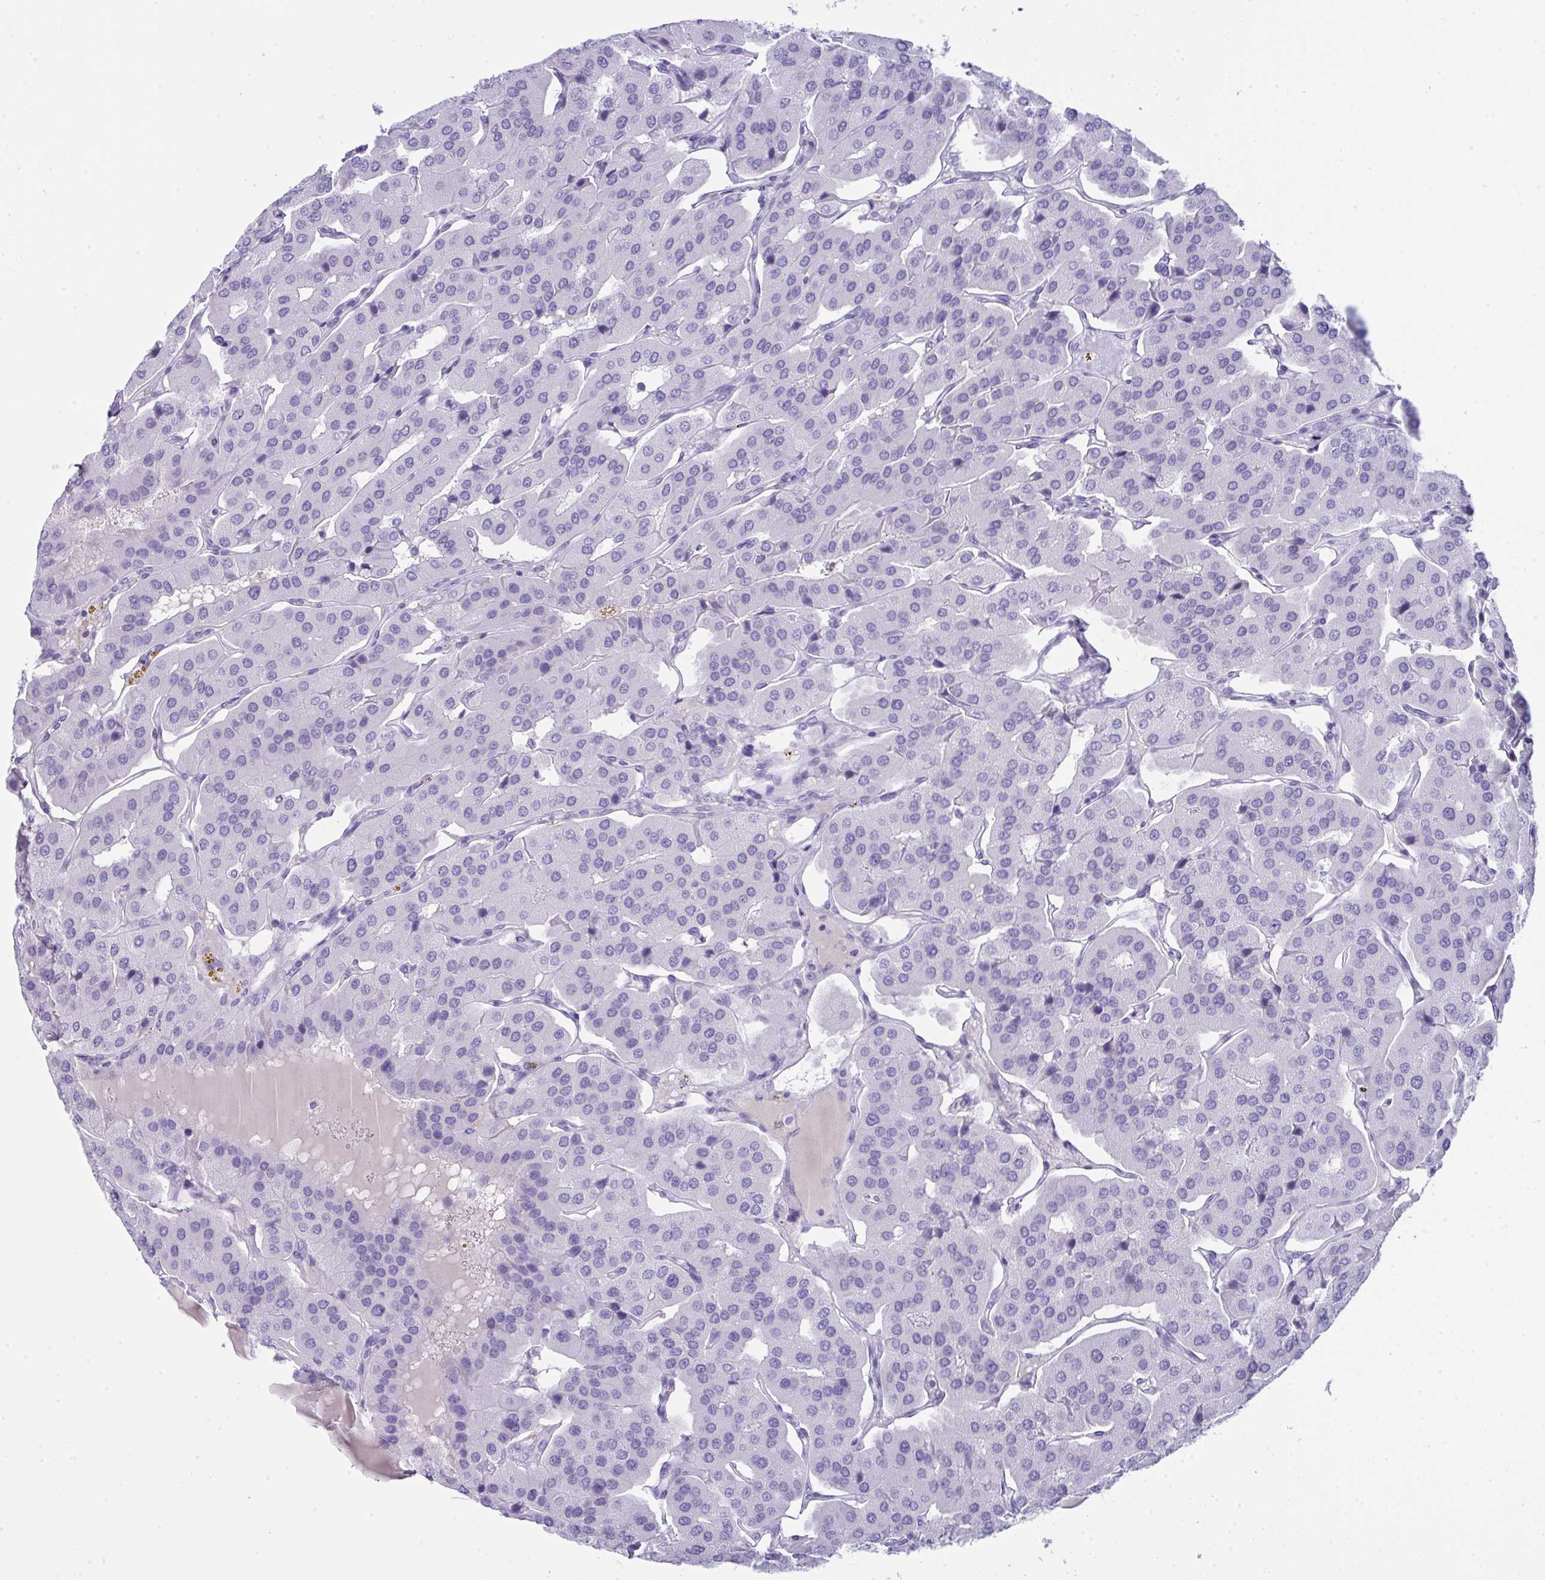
{"staining": {"intensity": "negative", "quantity": "none", "location": "none"}, "tissue": "parathyroid gland", "cell_type": "Glandular cells", "image_type": "normal", "snomed": [{"axis": "morphology", "description": "Normal tissue, NOS"}, {"axis": "morphology", "description": "Adenoma, NOS"}, {"axis": "topography", "description": "Parathyroid gland"}], "caption": "The micrograph reveals no significant staining in glandular cells of parathyroid gland.", "gene": "JCHAIN", "patient": {"sex": "female", "age": 86}}